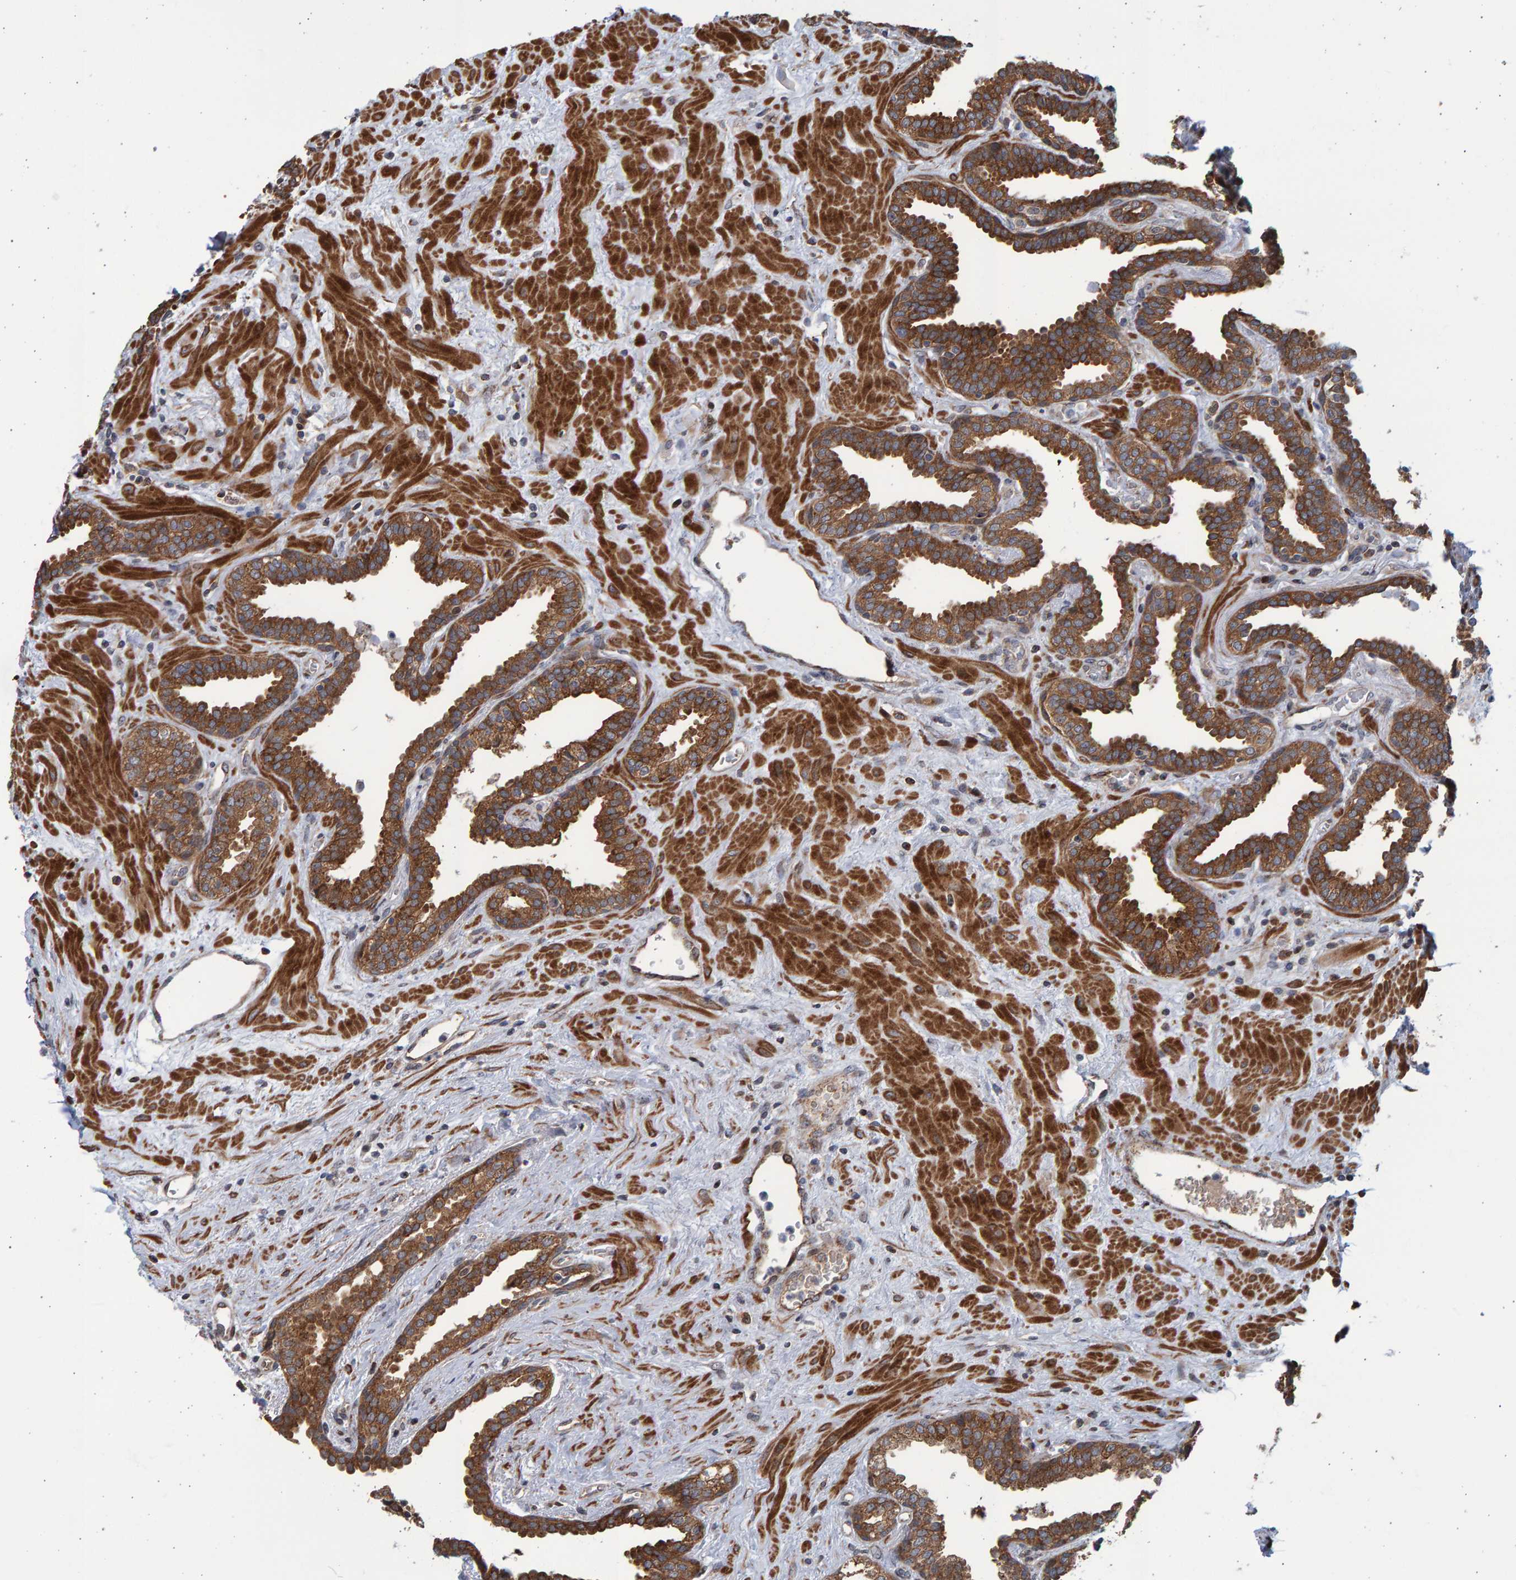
{"staining": {"intensity": "moderate", "quantity": ">75%", "location": "cytoplasmic/membranous"}, "tissue": "prostate", "cell_type": "Glandular cells", "image_type": "normal", "snomed": [{"axis": "morphology", "description": "Normal tissue, NOS"}, {"axis": "topography", "description": "Prostate"}], "caption": "Glandular cells demonstrate medium levels of moderate cytoplasmic/membranous positivity in approximately >75% of cells in unremarkable prostate. The protein is shown in brown color, while the nuclei are stained blue.", "gene": "LRBA", "patient": {"sex": "male", "age": 51}}